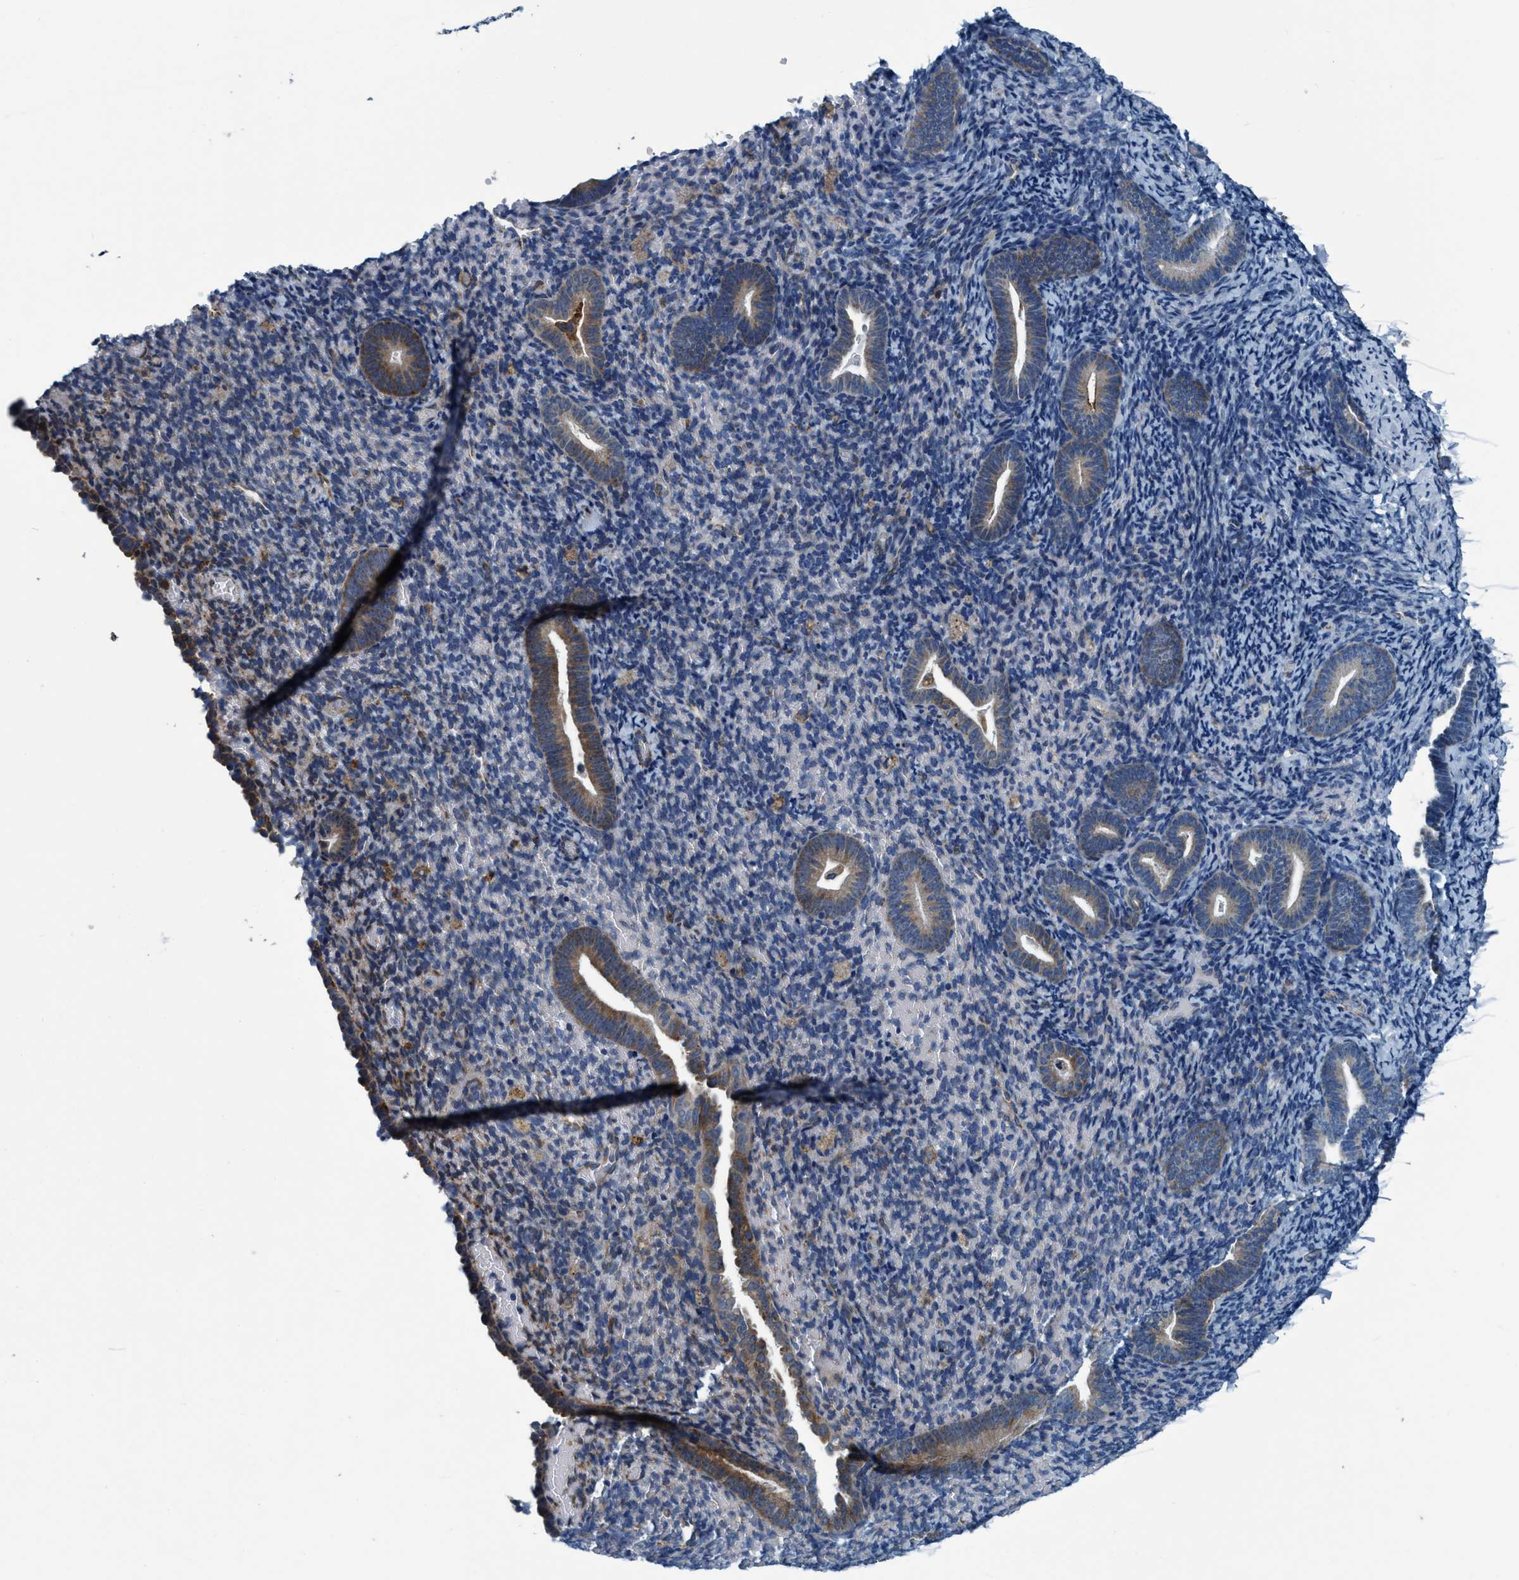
{"staining": {"intensity": "moderate", "quantity": "<25%", "location": "cytoplasmic/membranous"}, "tissue": "endometrium", "cell_type": "Cells in endometrial stroma", "image_type": "normal", "snomed": [{"axis": "morphology", "description": "Normal tissue, NOS"}, {"axis": "topography", "description": "Endometrium"}], "caption": "Immunohistochemical staining of normal endometrium reveals <25% levels of moderate cytoplasmic/membranous protein expression in approximately <25% of cells in endometrial stroma.", "gene": "ARMC9", "patient": {"sex": "female", "age": 51}}